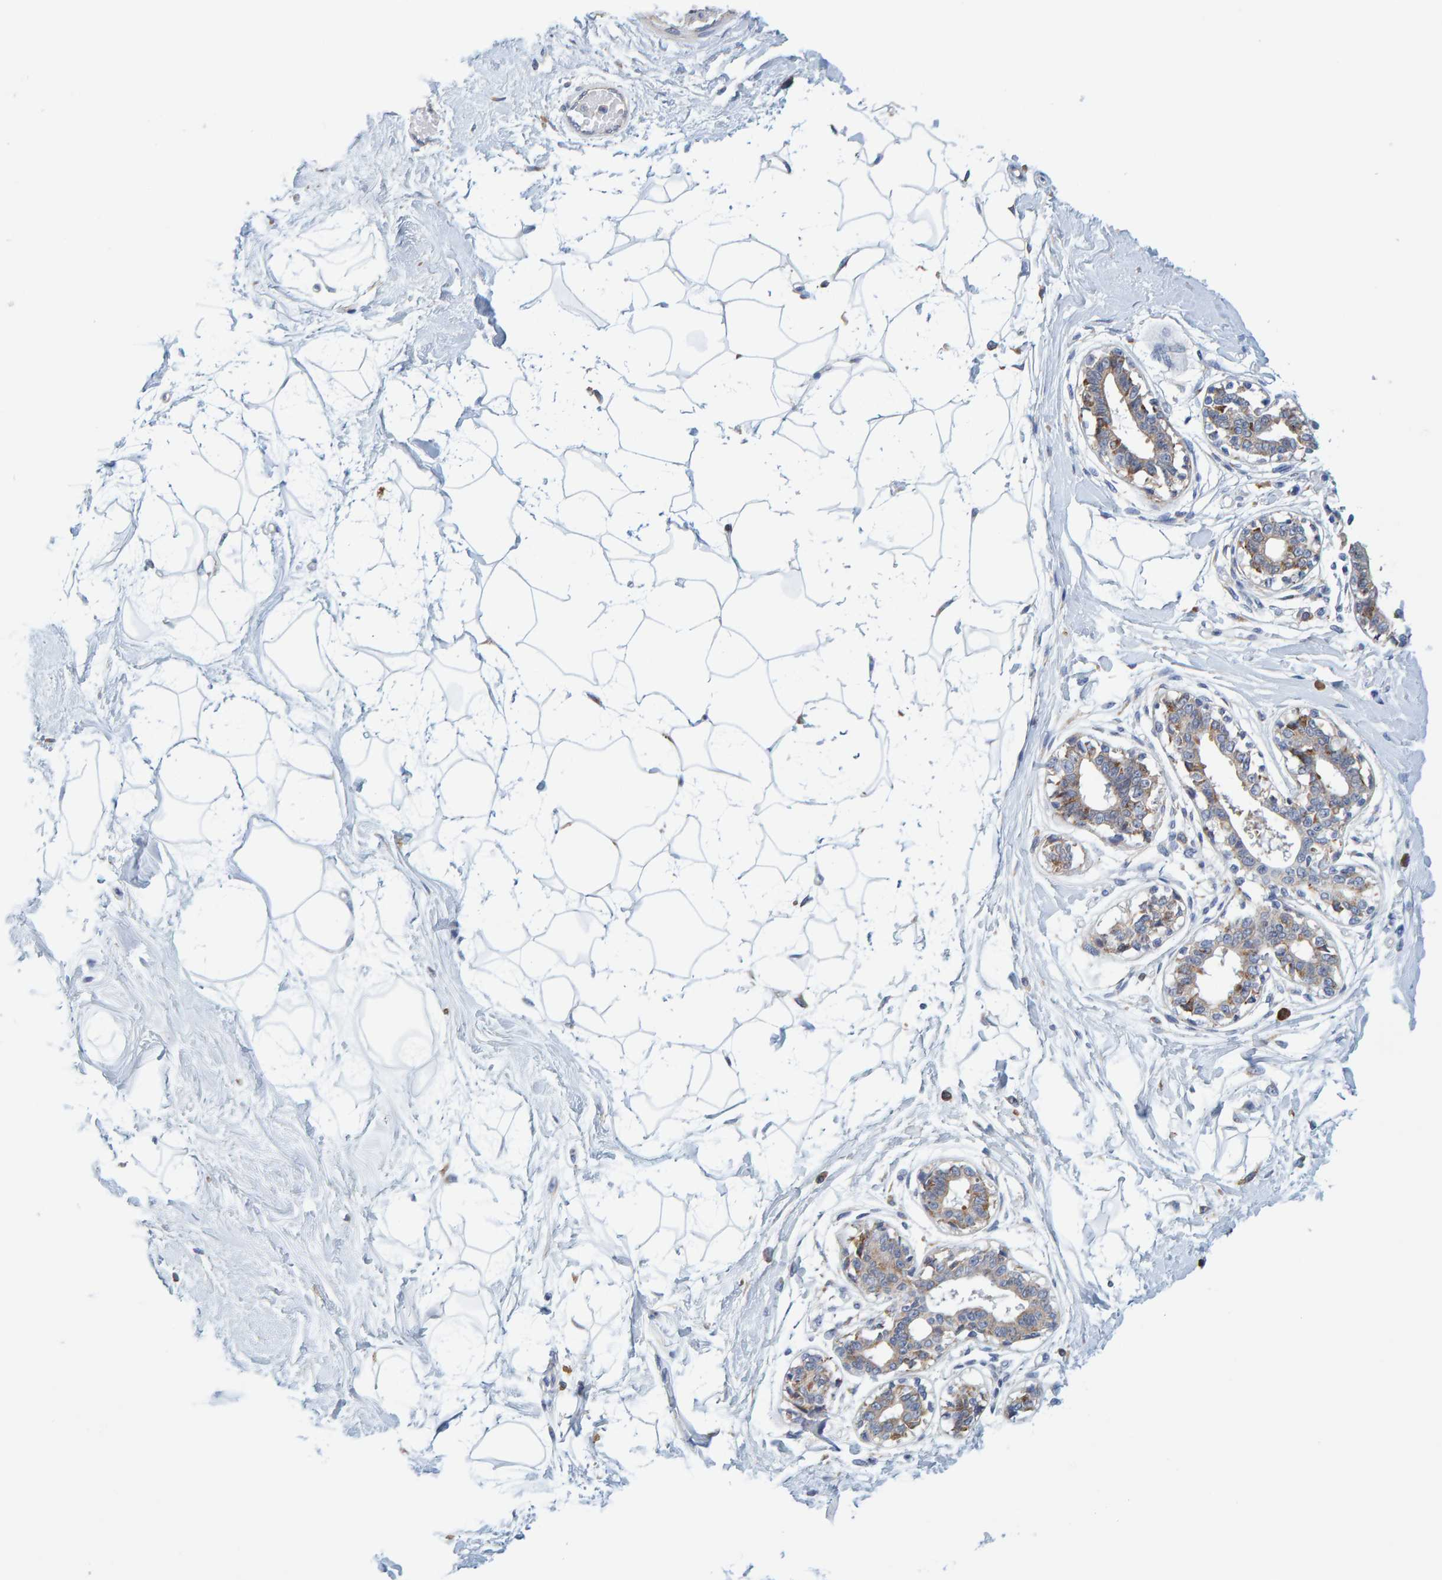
{"staining": {"intensity": "negative", "quantity": "none", "location": "none"}, "tissue": "breast", "cell_type": "Adipocytes", "image_type": "normal", "snomed": [{"axis": "morphology", "description": "Normal tissue, NOS"}, {"axis": "topography", "description": "Breast"}], "caption": "Immunohistochemistry (IHC) of benign human breast displays no expression in adipocytes.", "gene": "SGPL1", "patient": {"sex": "female", "age": 45}}